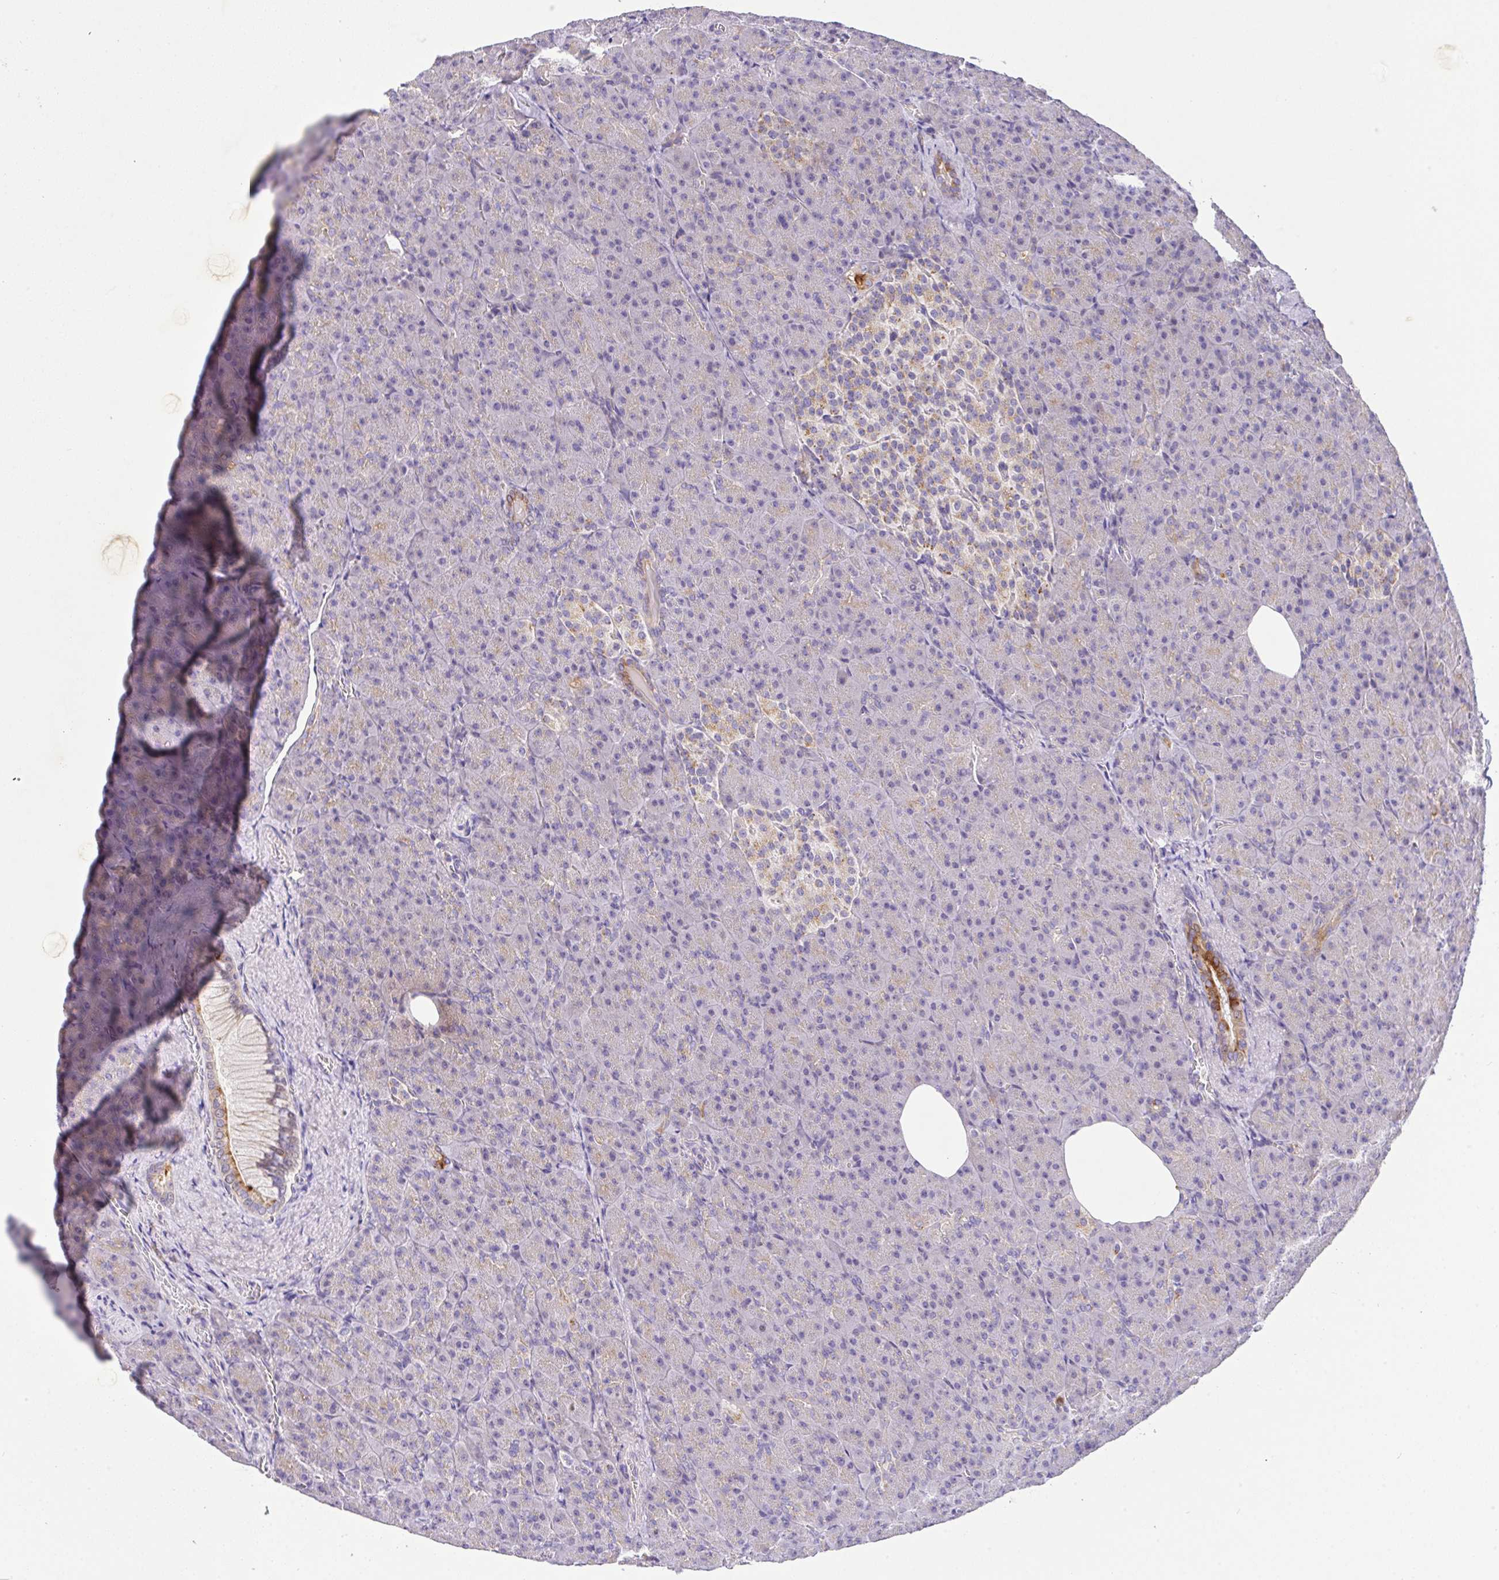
{"staining": {"intensity": "strong", "quantity": "<25%", "location": "cytoplasmic/membranous"}, "tissue": "pancreas", "cell_type": "Exocrine glandular cells", "image_type": "normal", "snomed": [{"axis": "morphology", "description": "Normal tissue, NOS"}, {"axis": "topography", "description": "Pancreas"}], "caption": "A brown stain shows strong cytoplasmic/membranous positivity of a protein in exocrine glandular cells of benign pancreas. Immunohistochemistry stains the protein in brown and the nuclei are stained blue.", "gene": "EPN3", "patient": {"sex": "female", "age": 74}}